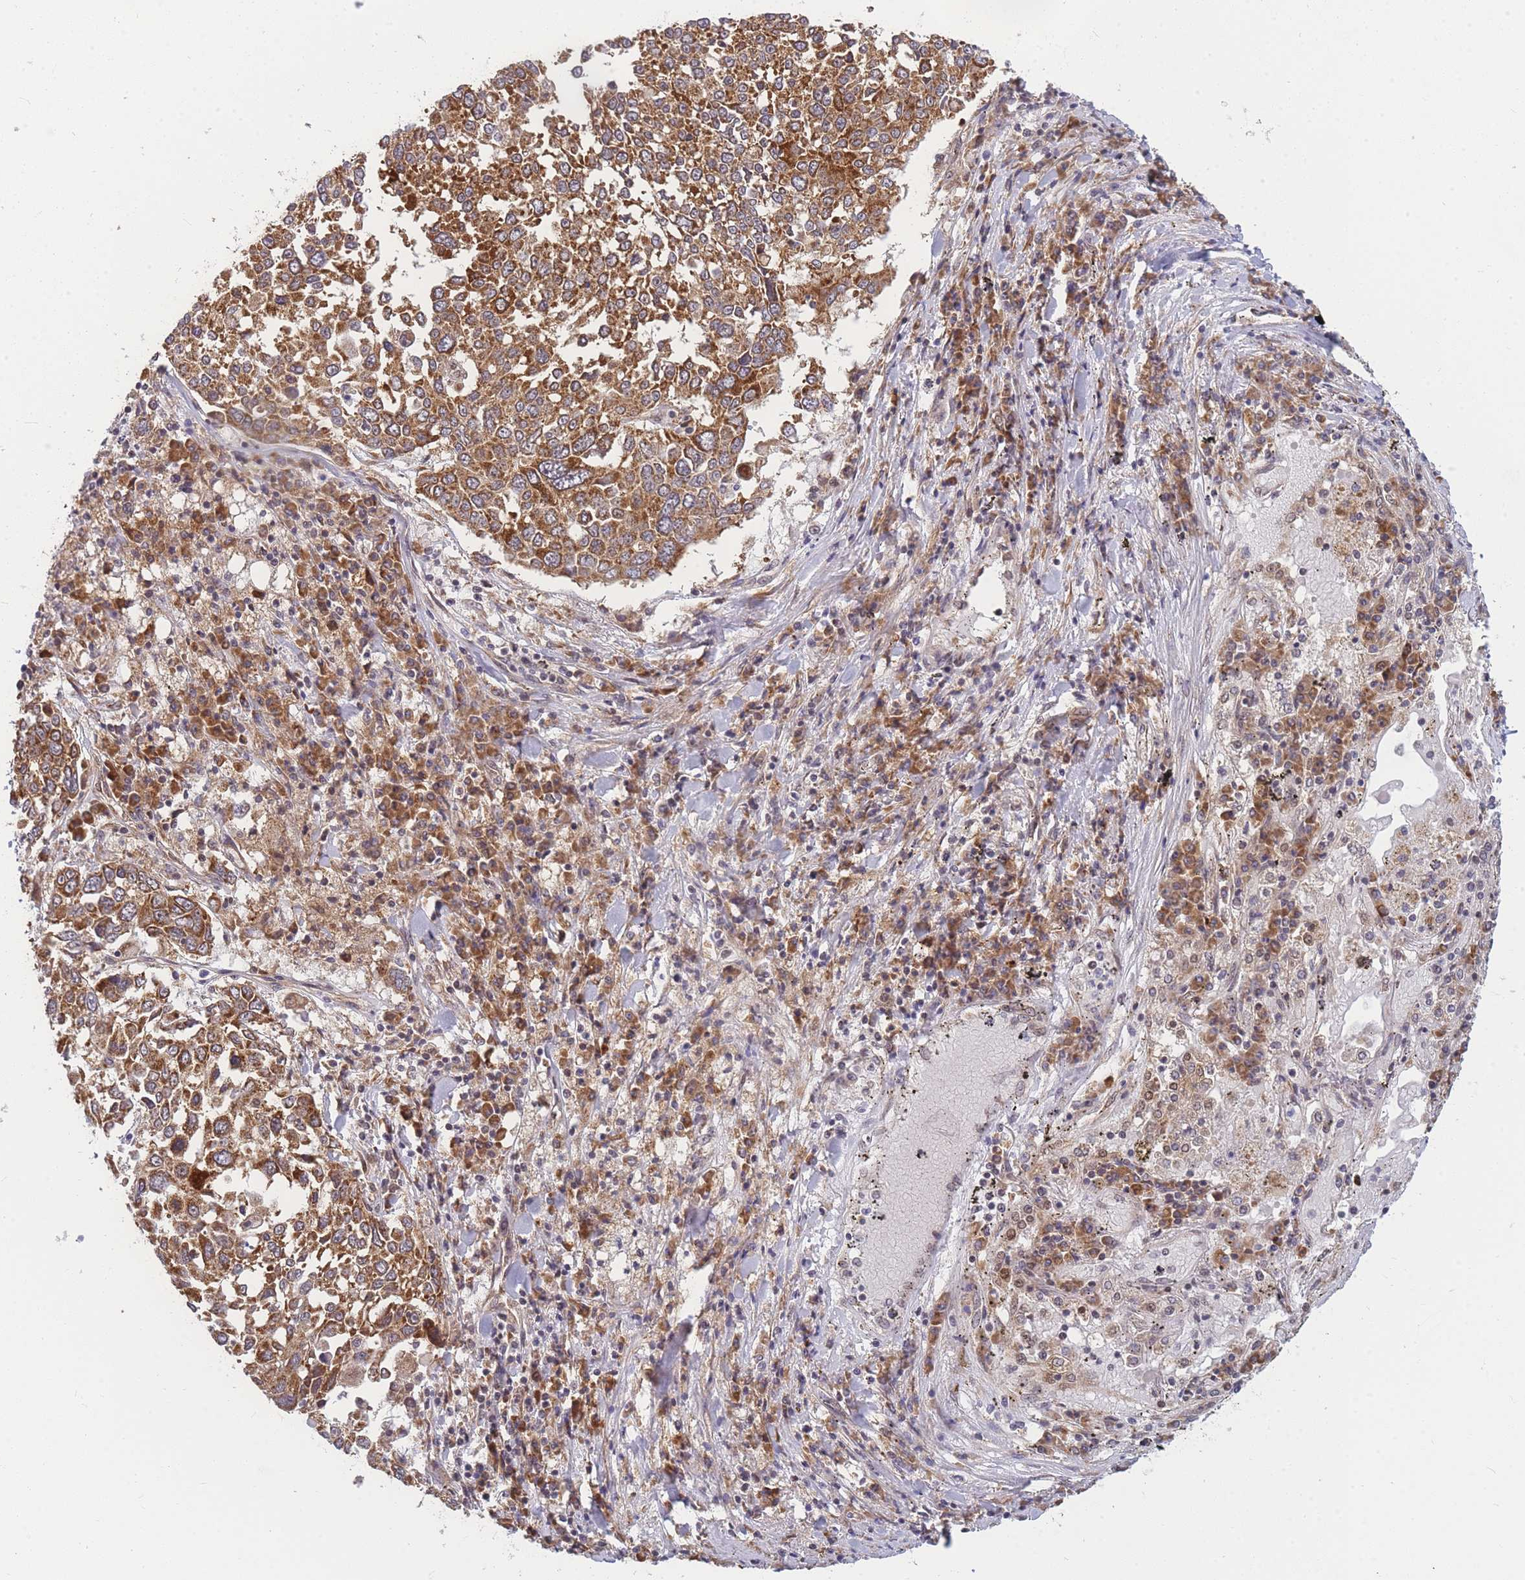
{"staining": {"intensity": "moderate", "quantity": ">75%", "location": "cytoplasmic/membranous"}, "tissue": "lung cancer", "cell_type": "Tumor cells", "image_type": "cancer", "snomed": [{"axis": "morphology", "description": "Squamous cell carcinoma, NOS"}, {"axis": "topography", "description": "Lung"}], "caption": "Immunohistochemistry (DAB) staining of lung cancer (squamous cell carcinoma) exhibits moderate cytoplasmic/membranous protein staining in approximately >75% of tumor cells. Nuclei are stained in blue.", "gene": "MRPL23", "patient": {"sex": "male", "age": 65}}